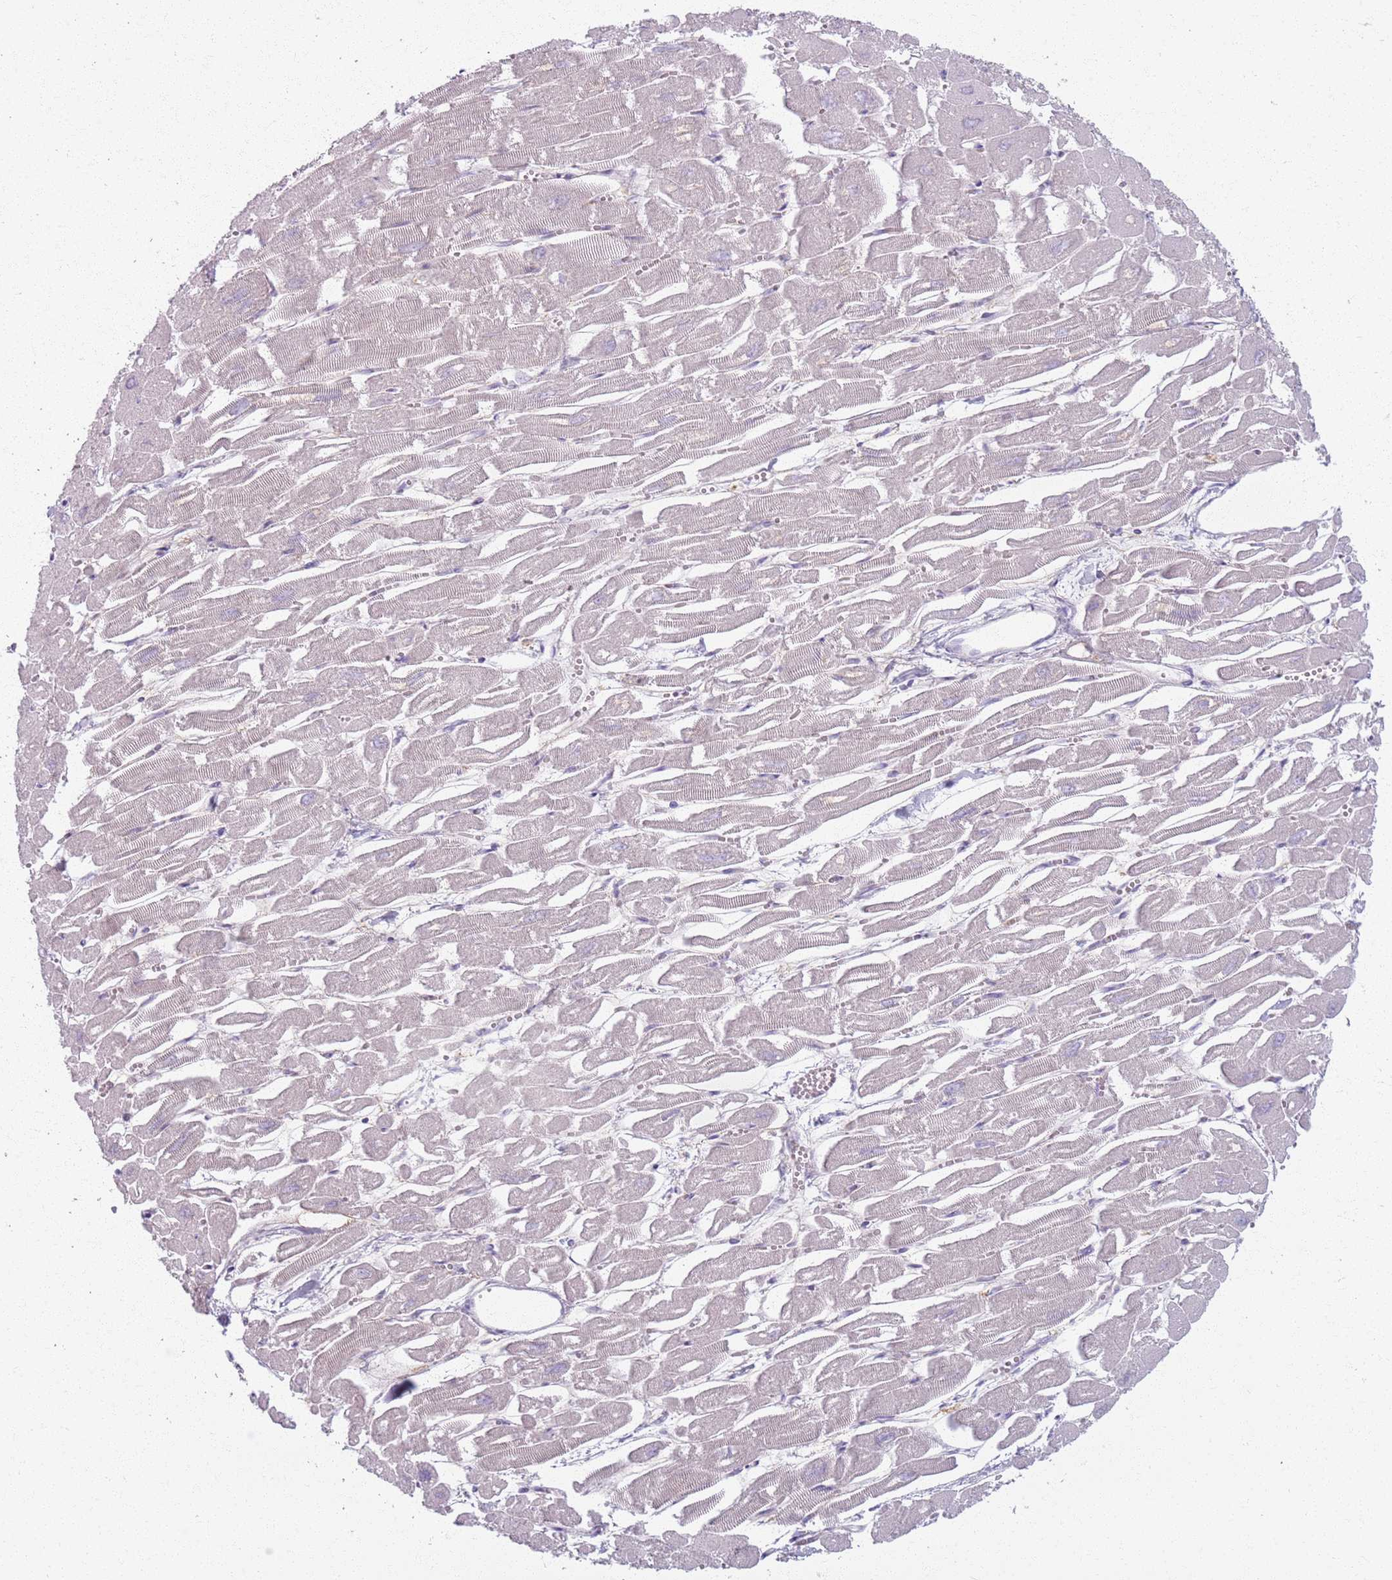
{"staining": {"intensity": "negative", "quantity": "none", "location": "none"}, "tissue": "heart muscle", "cell_type": "Cardiomyocytes", "image_type": "normal", "snomed": [{"axis": "morphology", "description": "Normal tissue, NOS"}, {"axis": "topography", "description": "Heart"}], "caption": "The image reveals no significant positivity in cardiomyocytes of heart muscle. Brightfield microscopy of immunohistochemistry (IHC) stained with DAB (3,3'-diaminobenzidine) (brown) and hematoxylin (blue), captured at high magnification.", "gene": "COLGALT1", "patient": {"sex": "male", "age": 54}}